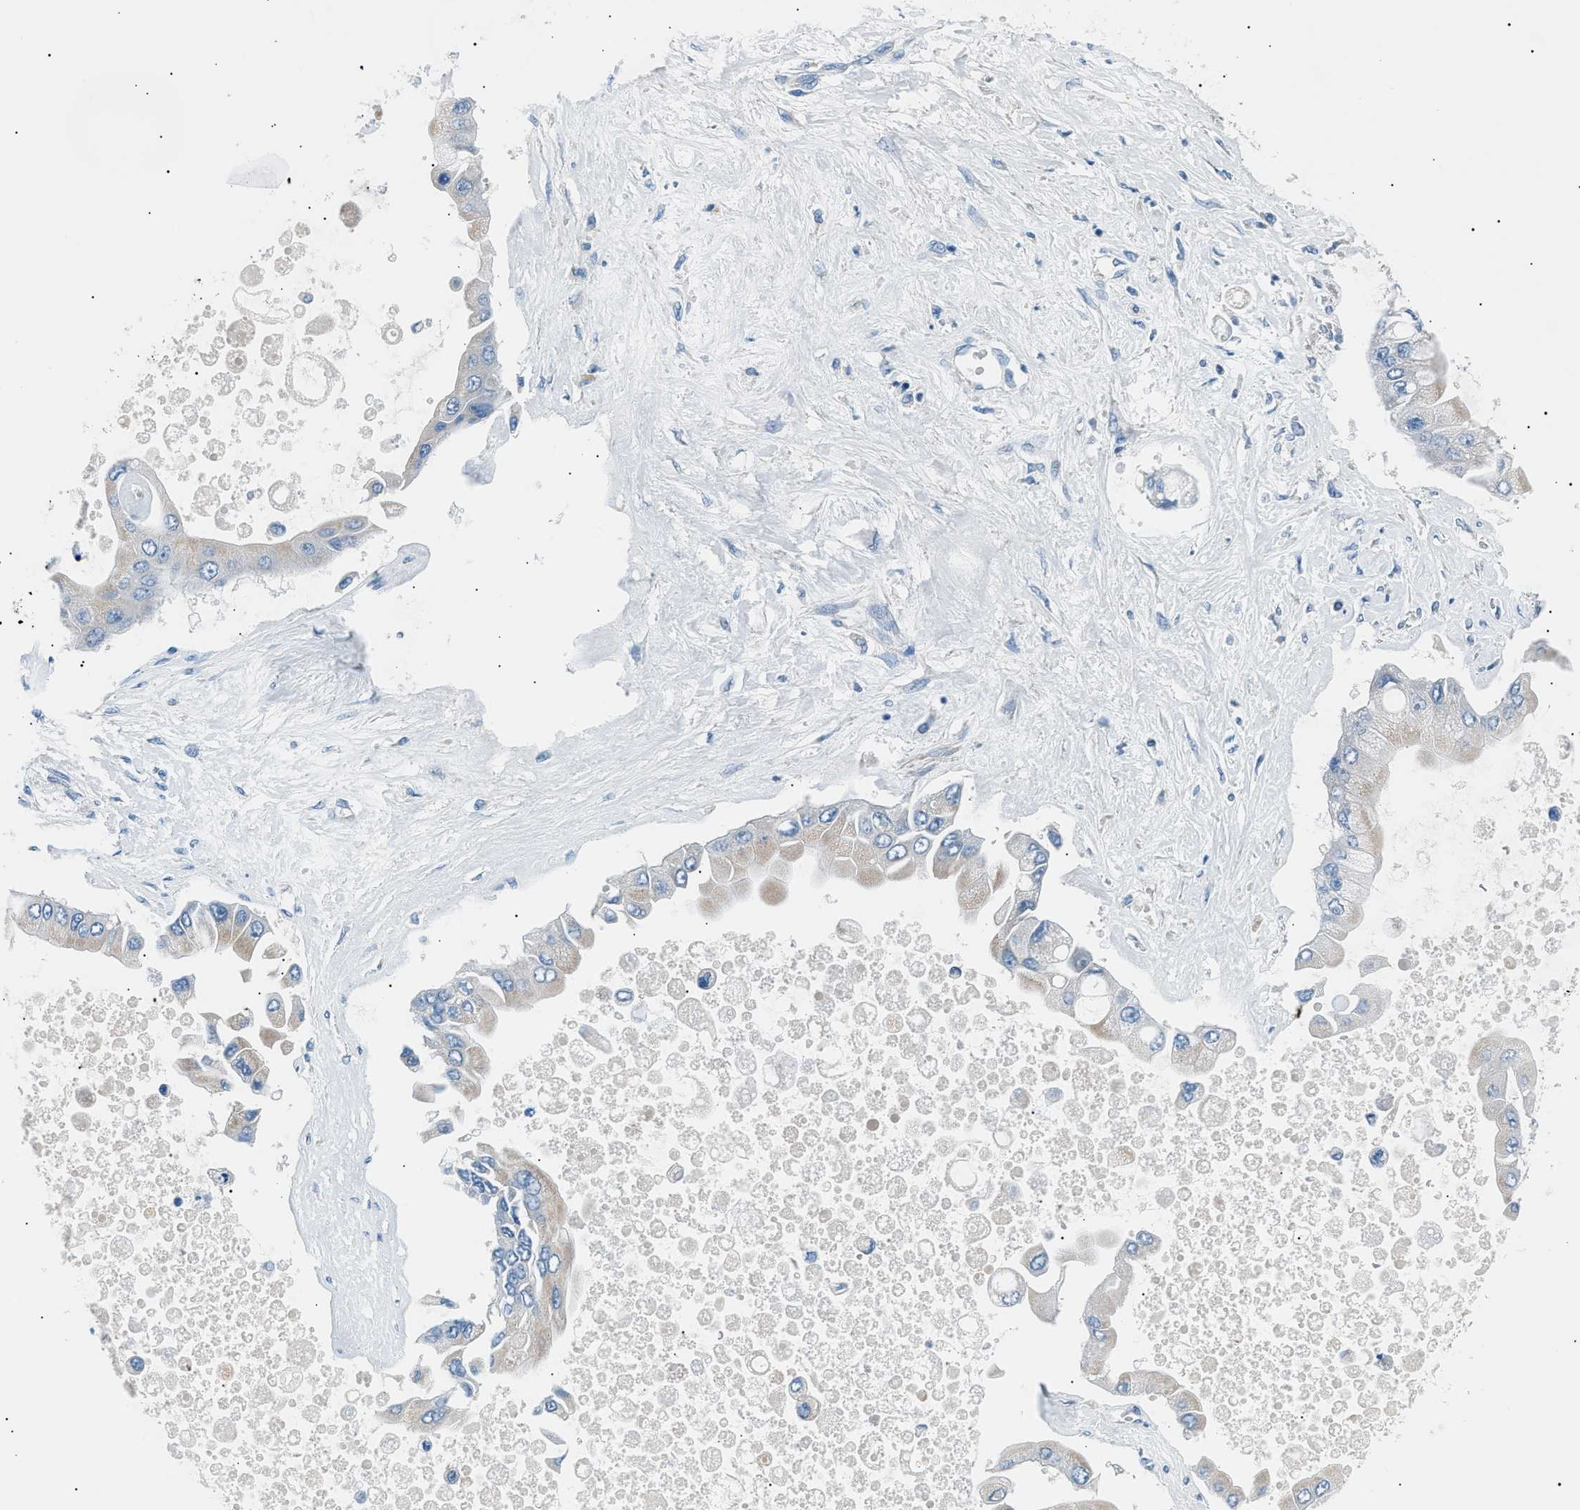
{"staining": {"intensity": "negative", "quantity": "none", "location": "none"}, "tissue": "liver cancer", "cell_type": "Tumor cells", "image_type": "cancer", "snomed": [{"axis": "morphology", "description": "Cholangiocarcinoma"}, {"axis": "topography", "description": "Liver"}], "caption": "Immunohistochemistry (IHC) micrograph of human liver cholangiocarcinoma stained for a protein (brown), which shows no expression in tumor cells. The staining was performed using DAB (3,3'-diaminobenzidine) to visualize the protein expression in brown, while the nuclei were stained in blue with hematoxylin (Magnification: 20x).", "gene": "LRRC37B", "patient": {"sex": "male", "age": 50}}